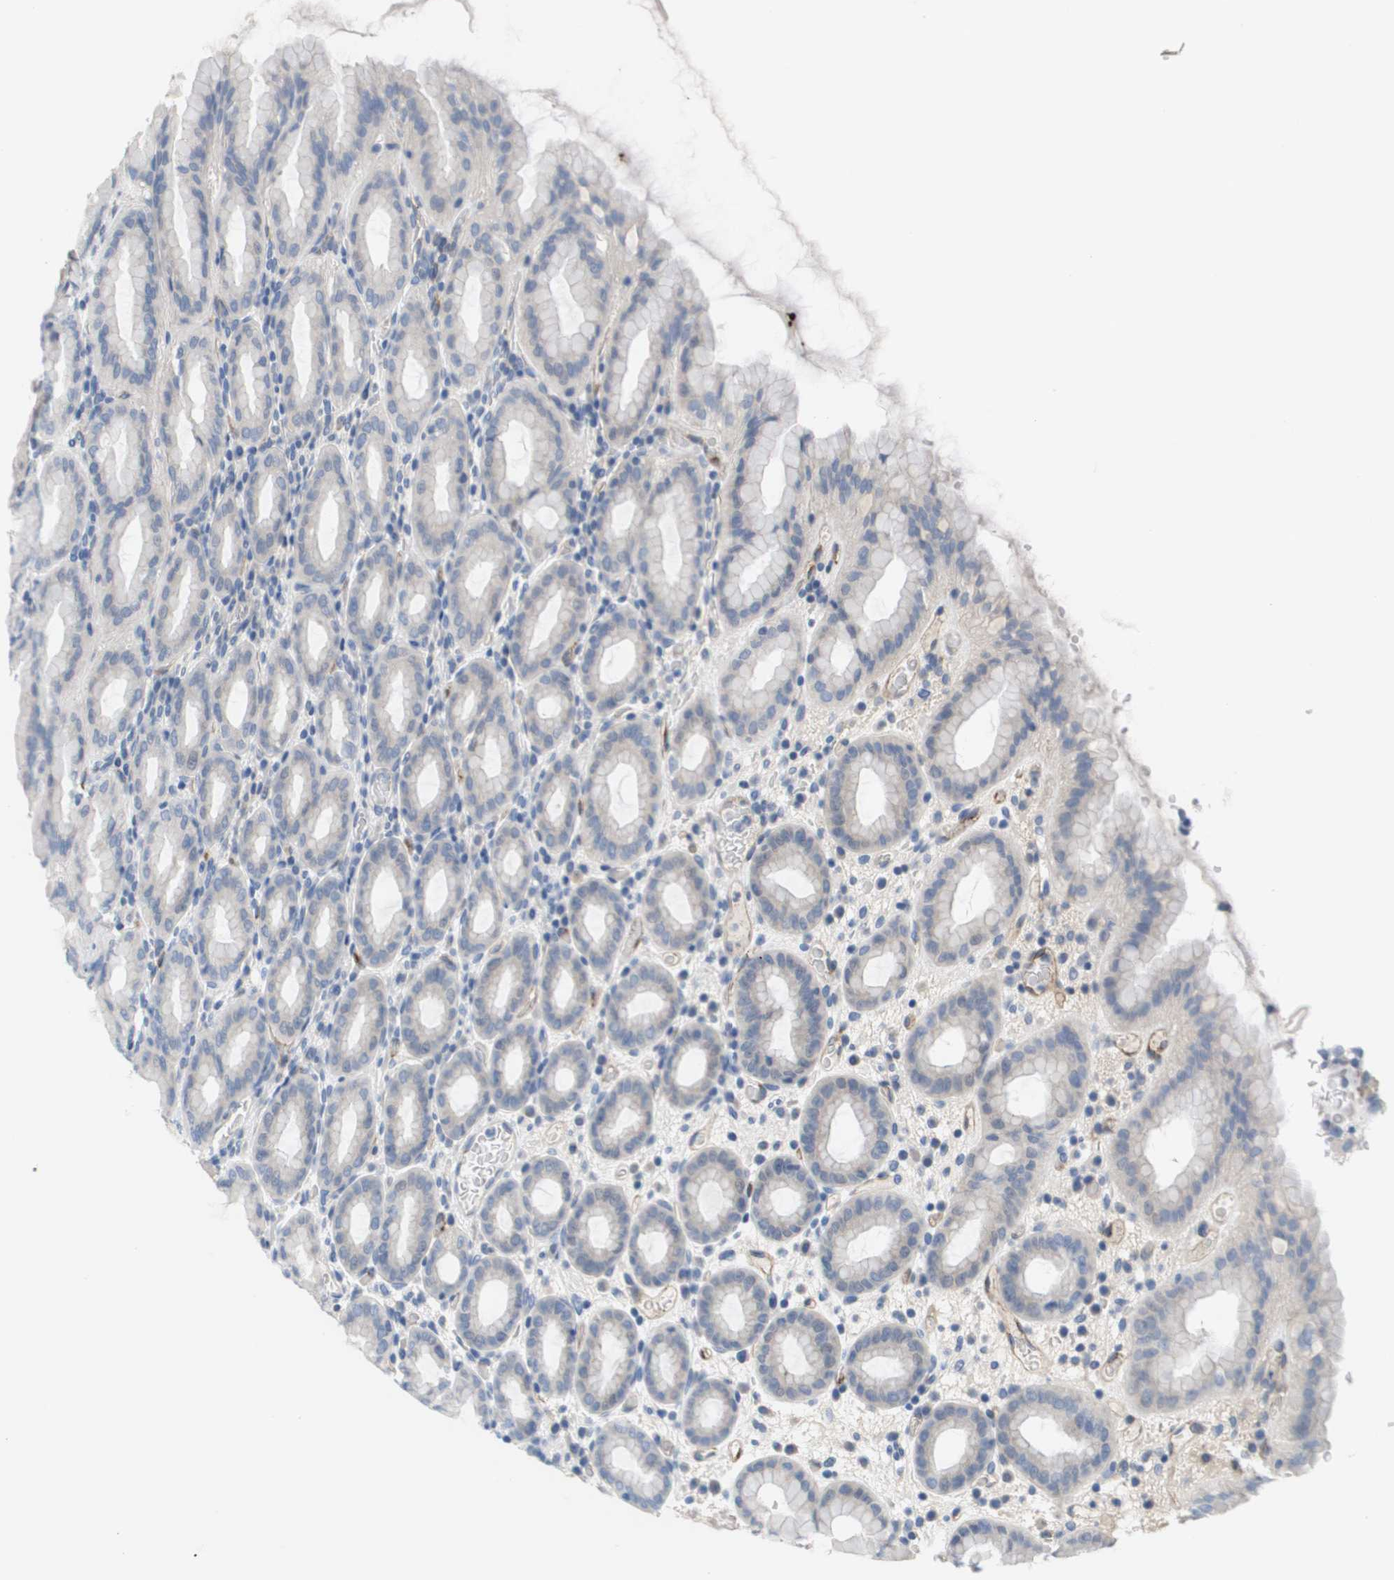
{"staining": {"intensity": "negative", "quantity": "none", "location": "none"}, "tissue": "stomach", "cell_type": "Glandular cells", "image_type": "normal", "snomed": [{"axis": "morphology", "description": "Normal tissue, NOS"}, {"axis": "topography", "description": "Stomach, upper"}], "caption": "IHC of benign human stomach exhibits no staining in glandular cells.", "gene": "ANGPT2", "patient": {"sex": "male", "age": 68}}